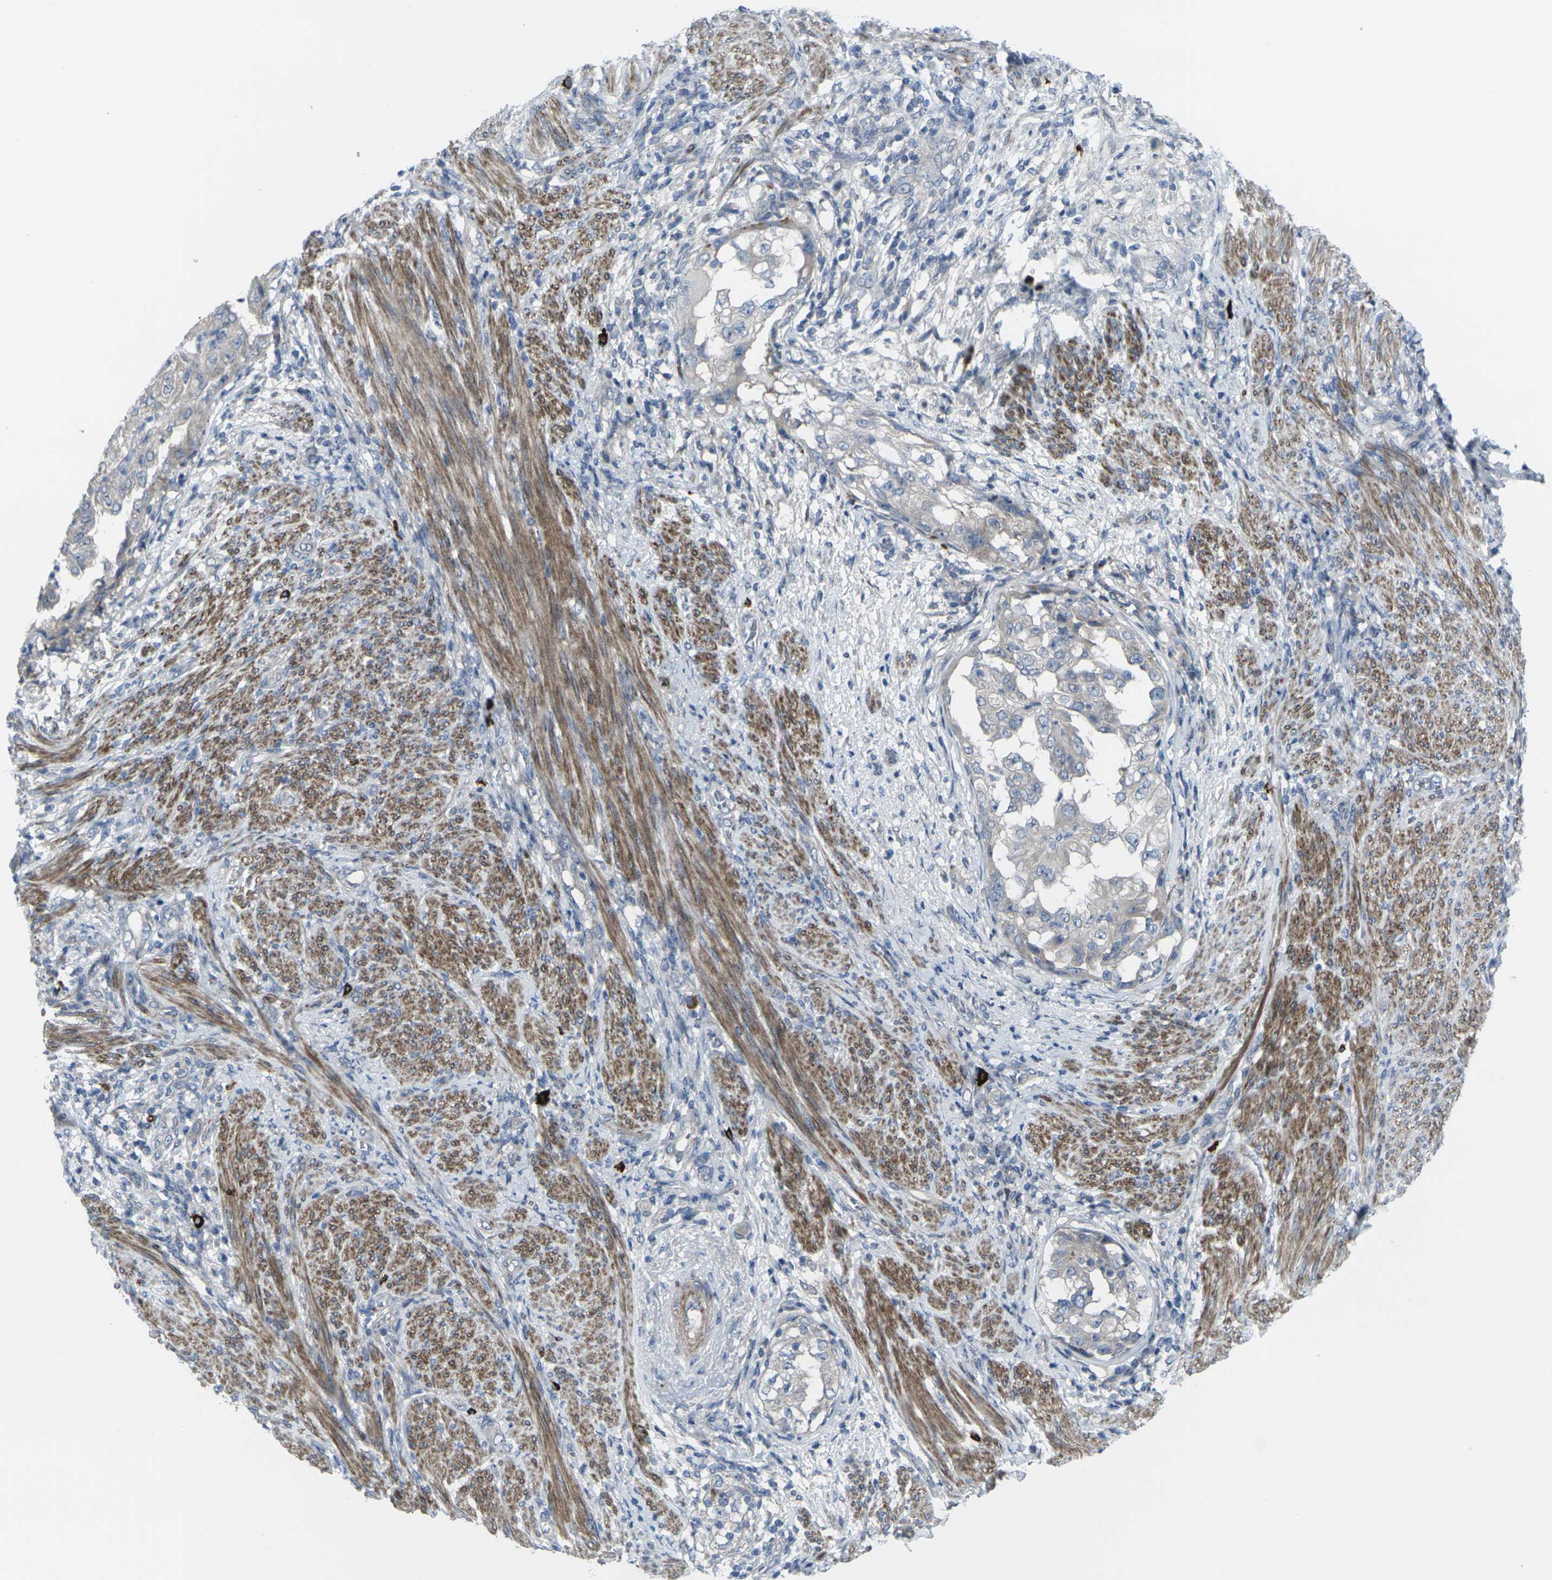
{"staining": {"intensity": "weak", "quantity": ">75%", "location": "cytoplasmic/membranous"}, "tissue": "endometrial cancer", "cell_type": "Tumor cells", "image_type": "cancer", "snomed": [{"axis": "morphology", "description": "Adenocarcinoma, NOS"}, {"axis": "topography", "description": "Endometrium"}], "caption": "A photomicrograph of human endometrial cancer stained for a protein displays weak cytoplasmic/membranous brown staining in tumor cells.", "gene": "CCR10", "patient": {"sex": "female", "age": 85}}